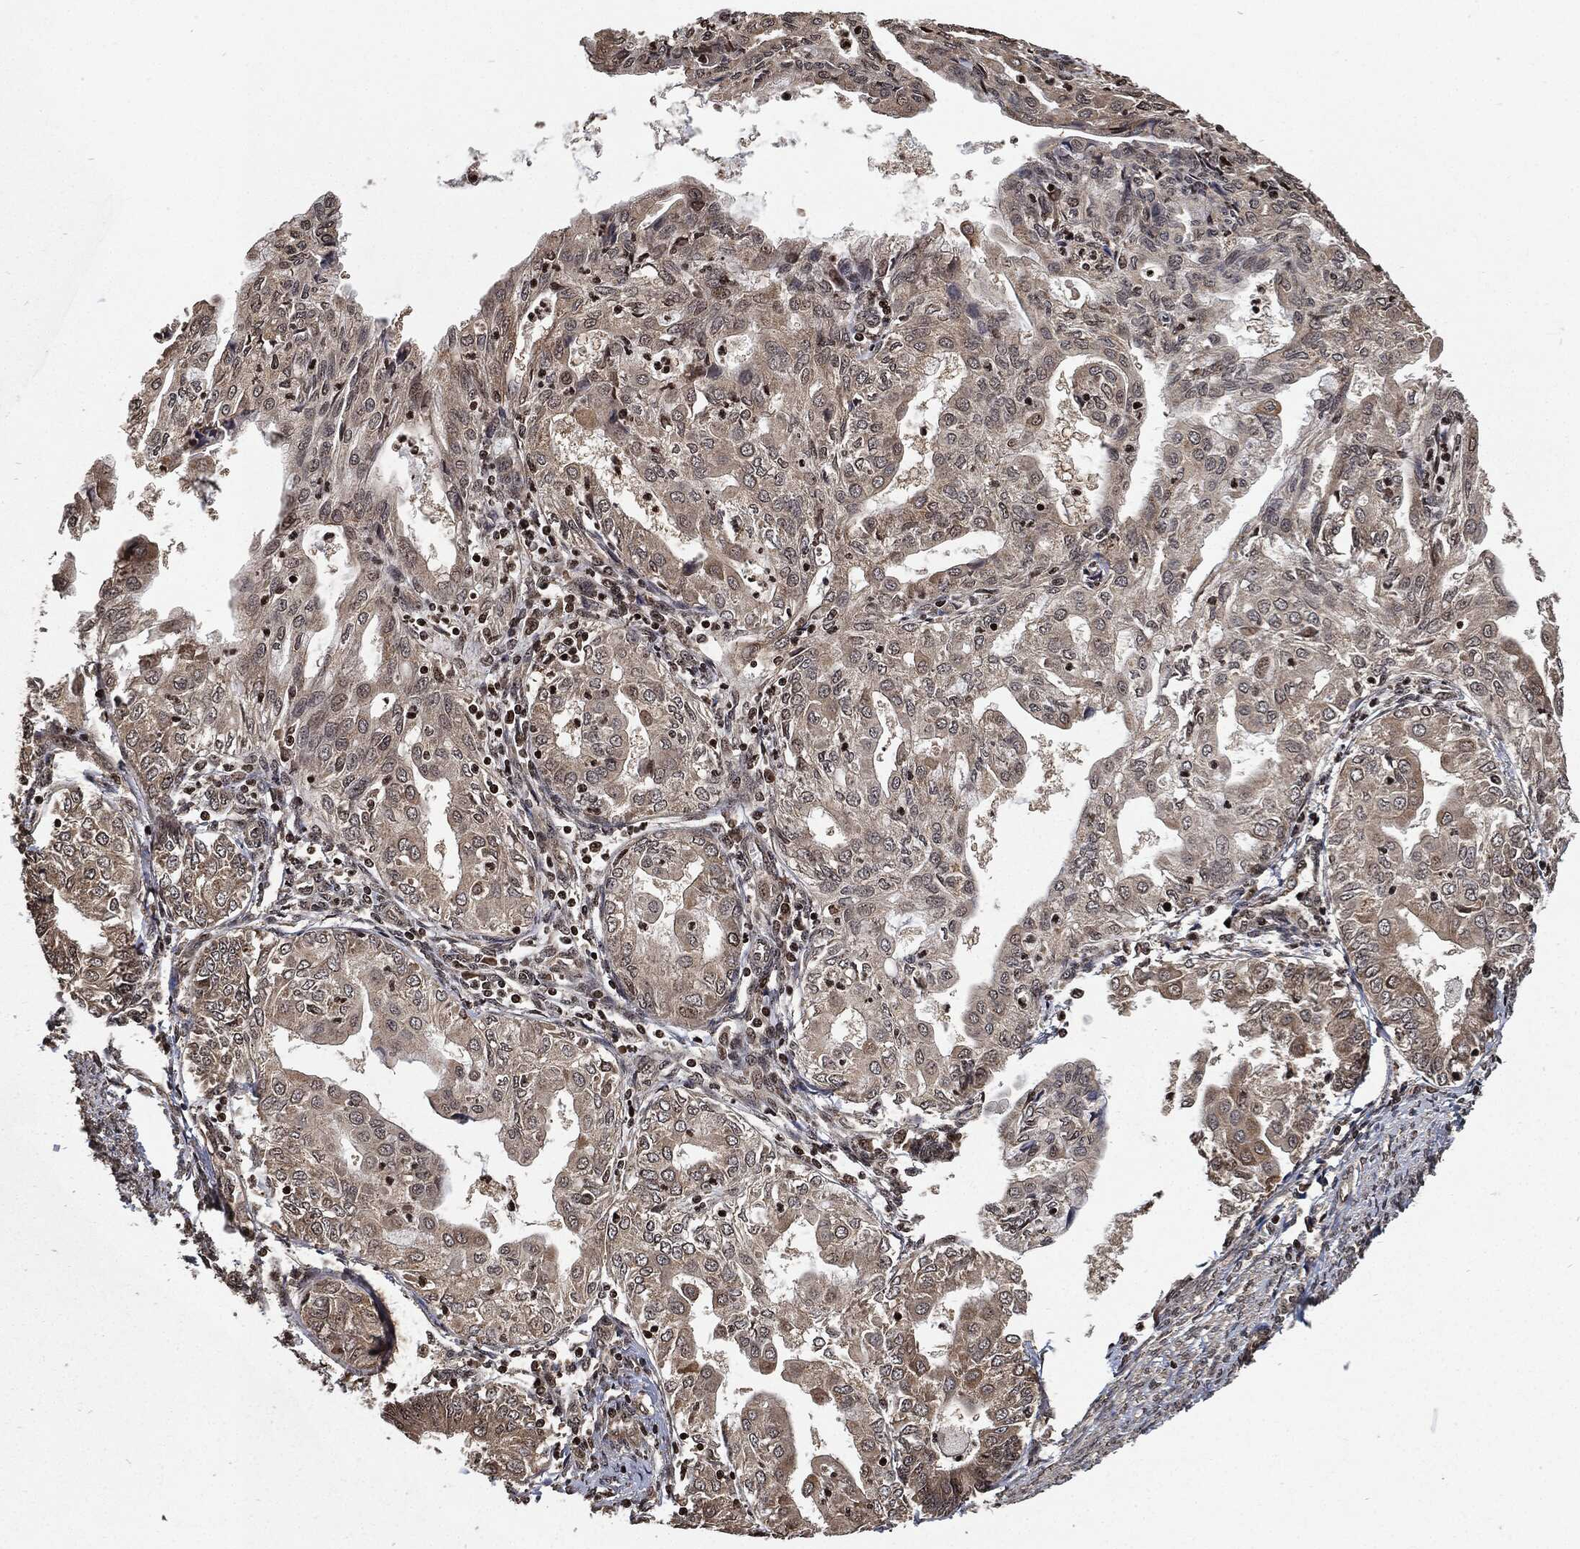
{"staining": {"intensity": "weak", "quantity": "<25%", "location": "cytoplasmic/membranous"}, "tissue": "endometrial cancer", "cell_type": "Tumor cells", "image_type": "cancer", "snomed": [{"axis": "morphology", "description": "Adenocarcinoma, NOS"}, {"axis": "topography", "description": "Endometrium"}], "caption": "Endometrial cancer (adenocarcinoma) was stained to show a protein in brown. There is no significant expression in tumor cells.", "gene": "PDK1", "patient": {"sex": "female", "age": 68}}